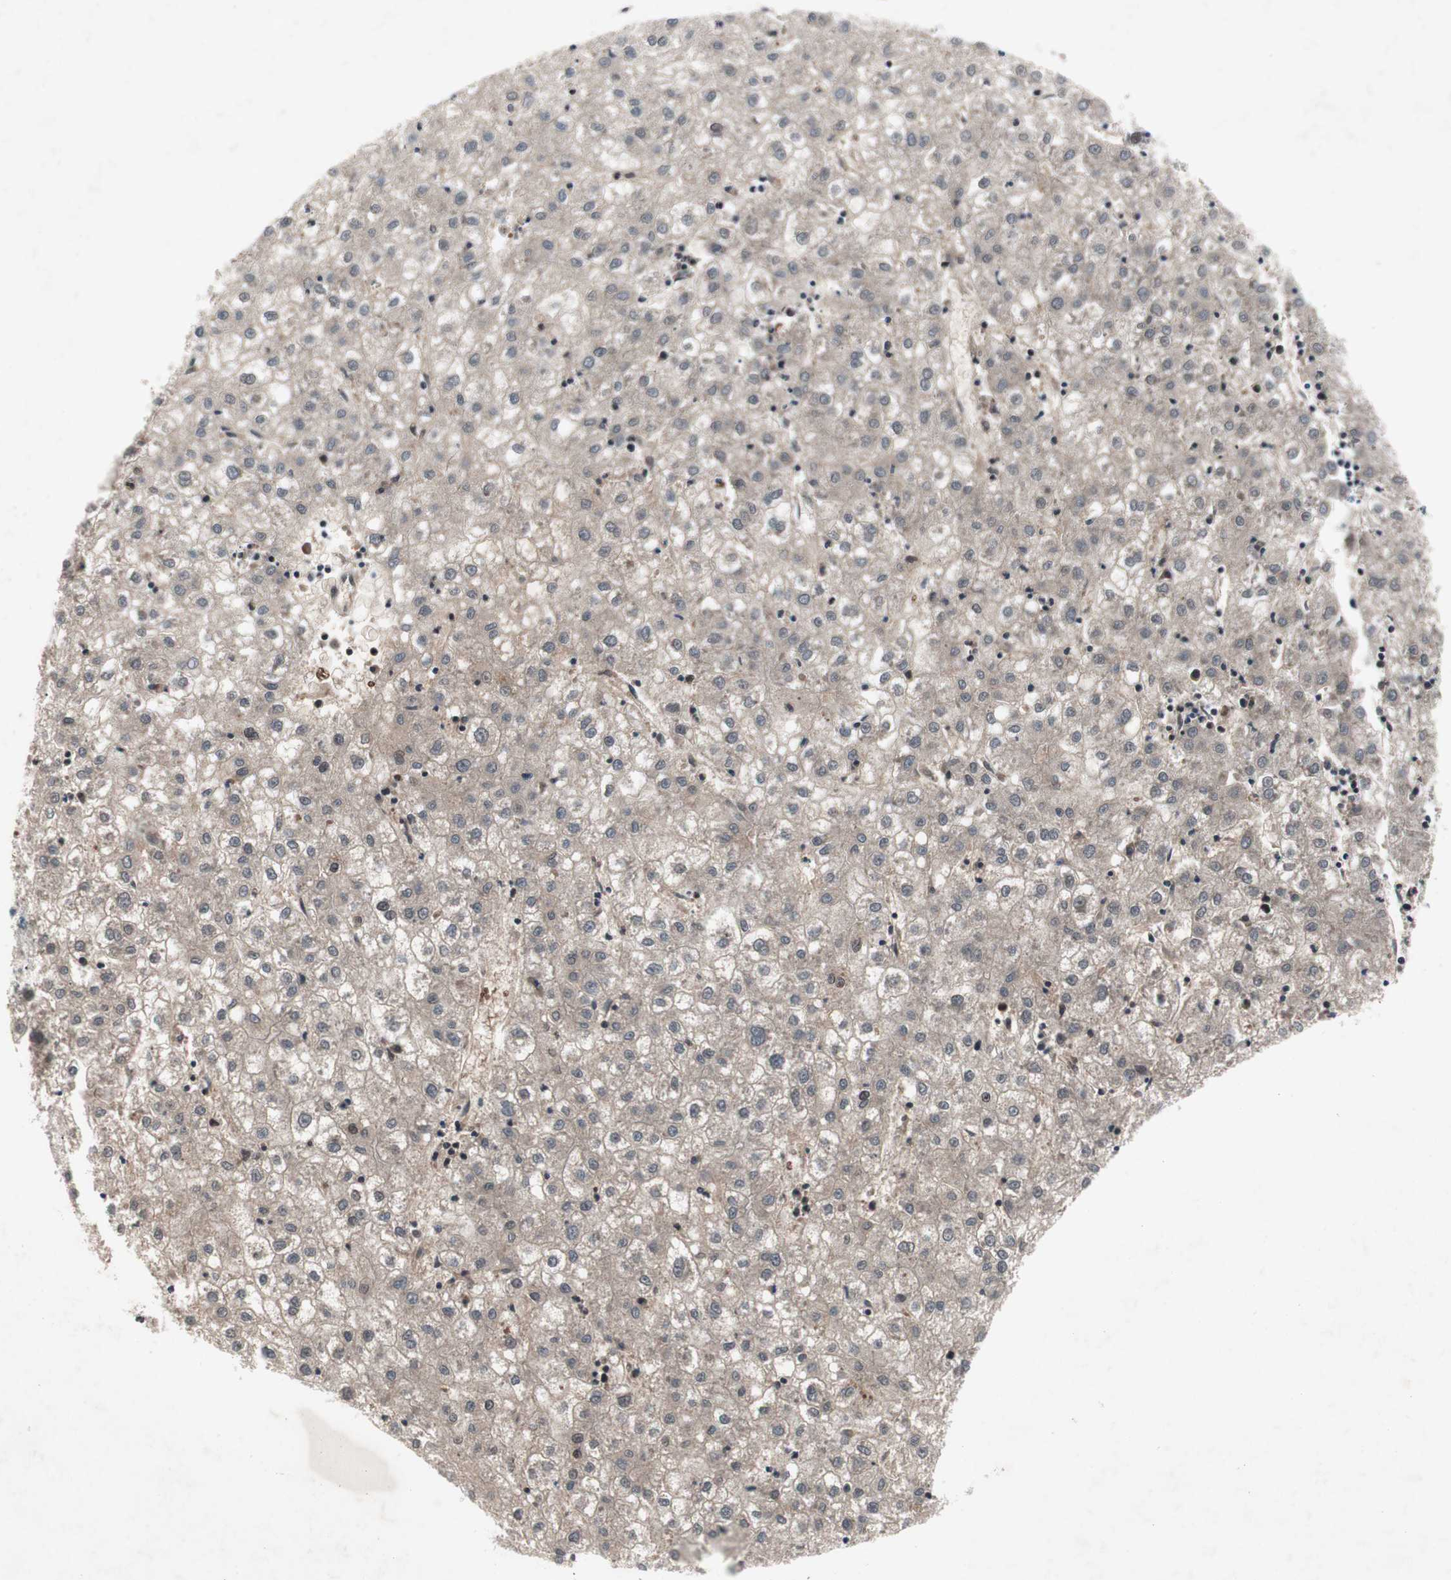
{"staining": {"intensity": "weak", "quantity": ">75%", "location": "cytoplasmic/membranous"}, "tissue": "liver cancer", "cell_type": "Tumor cells", "image_type": "cancer", "snomed": [{"axis": "morphology", "description": "Carcinoma, Hepatocellular, NOS"}, {"axis": "topography", "description": "Liver"}], "caption": "Liver hepatocellular carcinoma stained for a protein demonstrates weak cytoplasmic/membranous positivity in tumor cells.", "gene": "MUTYH", "patient": {"sex": "male", "age": 72}}